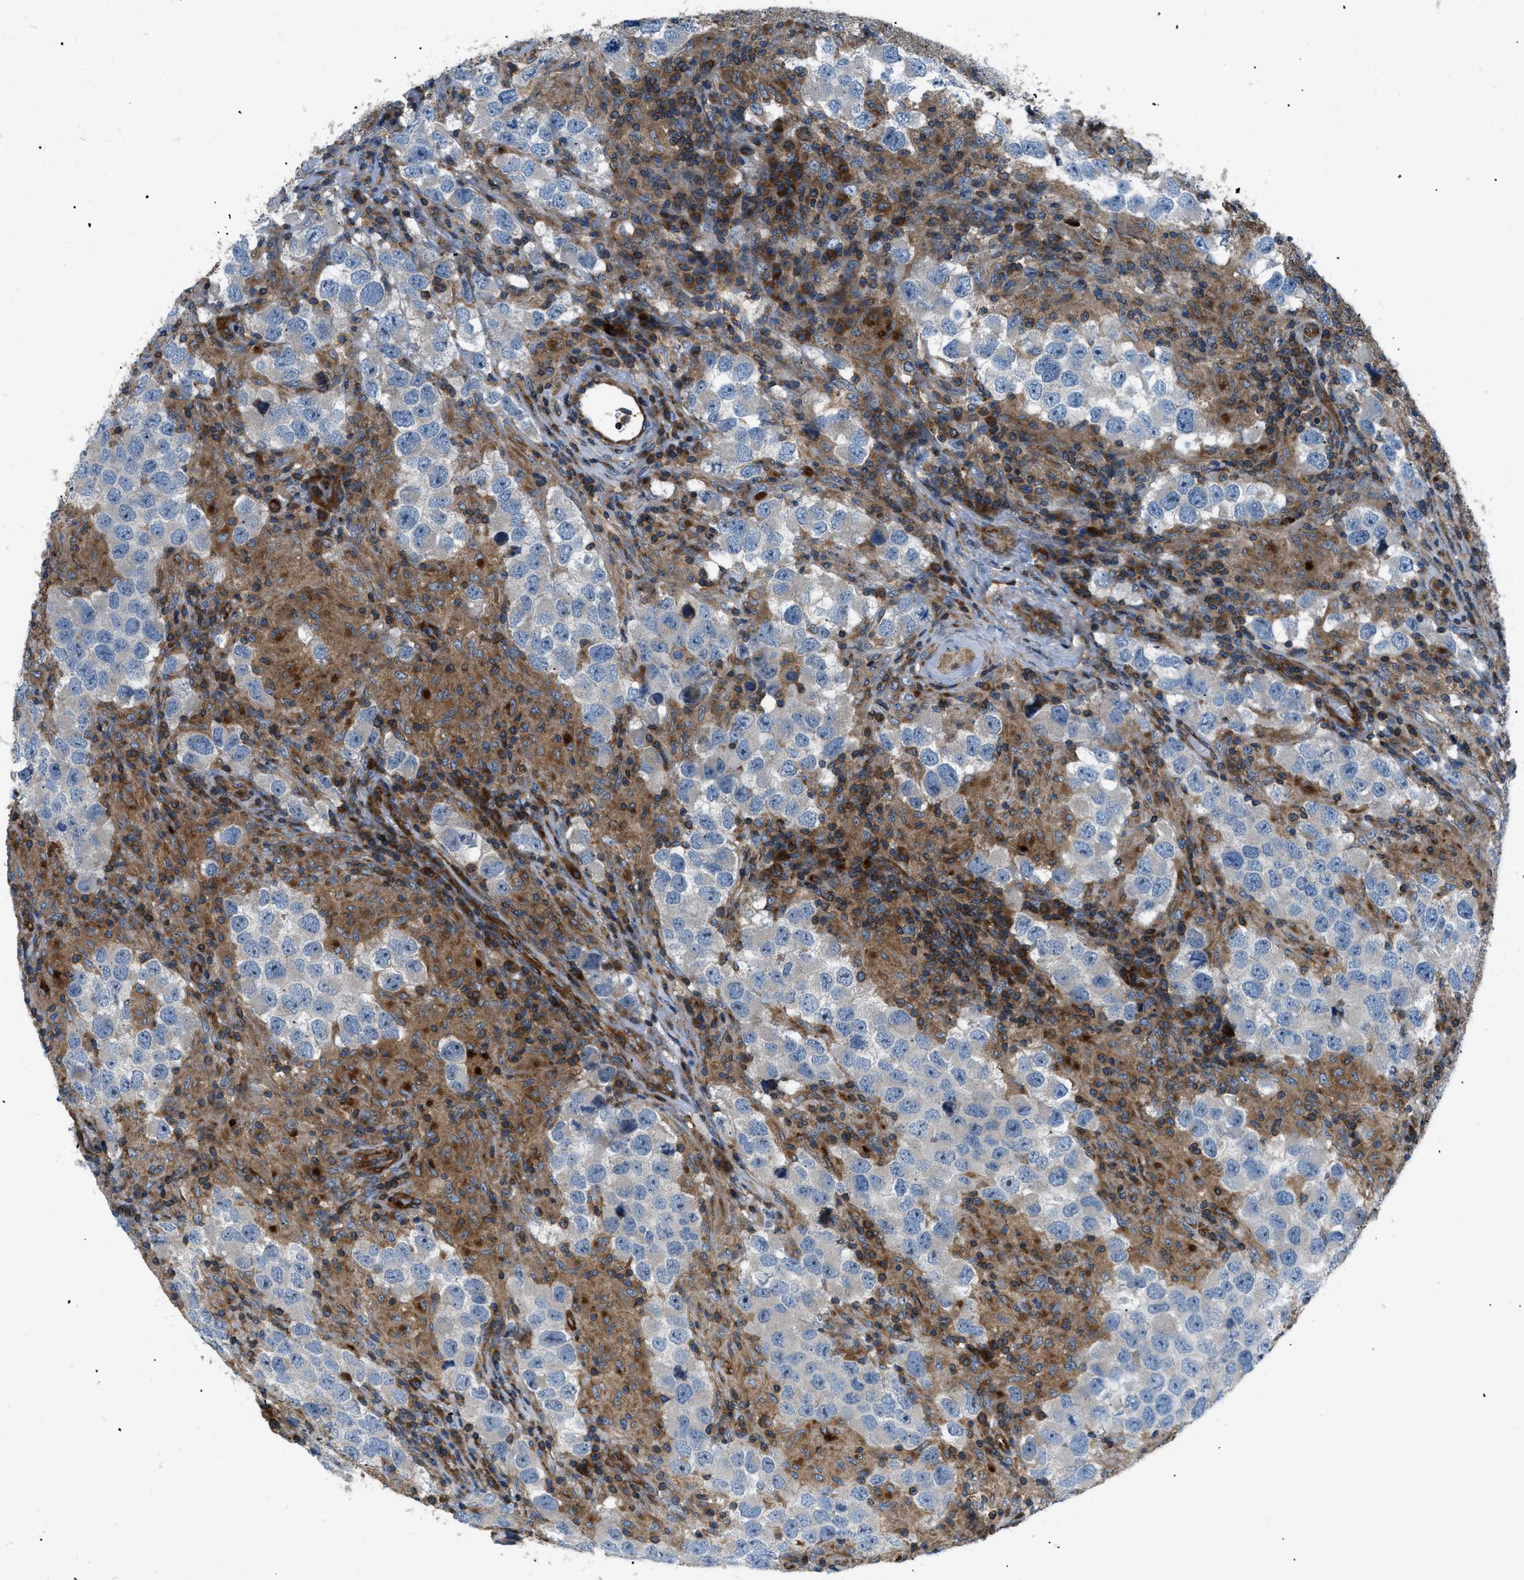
{"staining": {"intensity": "negative", "quantity": "none", "location": "none"}, "tissue": "testis cancer", "cell_type": "Tumor cells", "image_type": "cancer", "snomed": [{"axis": "morphology", "description": "Carcinoma, Embryonal, NOS"}, {"axis": "topography", "description": "Testis"}], "caption": "DAB immunohistochemical staining of testis embryonal carcinoma exhibits no significant positivity in tumor cells.", "gene": "ATP2A3", "patient": {"sex": "male", "age": 21}}